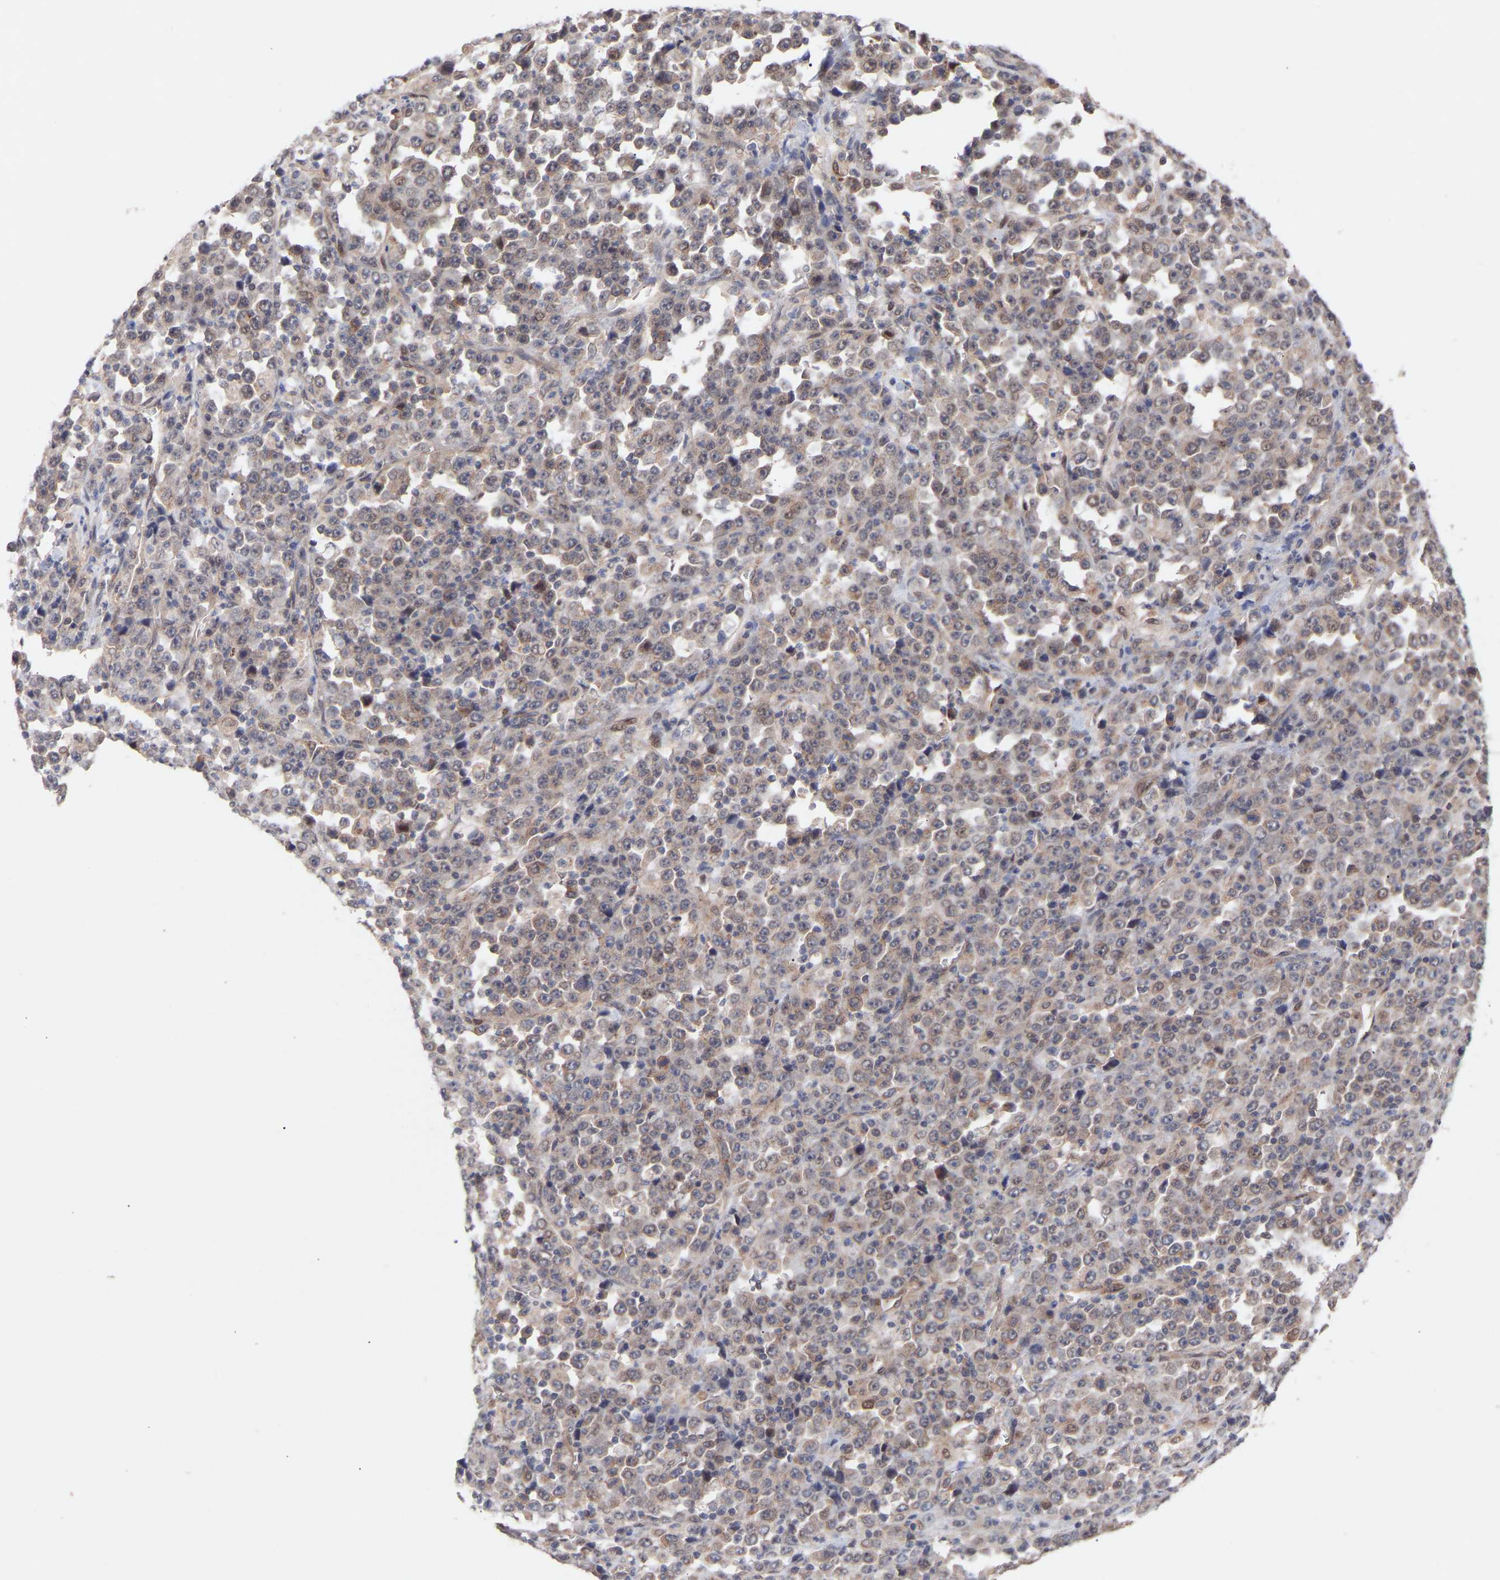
{"staining": {"intensity": "weak", "quantity": "<25%", "location": "cytoplasmic/membranous,nuclear"}, "tissue": "stomach cancer", "cell_type": "Tumor cells", "image_type": "cancer", "snomed": [{"axis": "morphology", "description": "Normal tissue, NOS"}, {"axis": "morphology", "description": "Adenocarcinoma, NOS"}, {"axis": "topography", "description": "Stomach, upper"}, {"axis": "topography", "description": "Stomach"}], "caption": "A histopathology image of adenocarcinoma (stomach) stained for a protein demonstrates no brown staining in tumor cells. Brightfield microscopy of immunohistochemistry stained with DAB (3,3'-diaminobenzidine) (brown) and hematoxylin (blue), captured at high magnification.", "gene": "PDLIM5", "patient": {"sex": "male", "age": 59}}